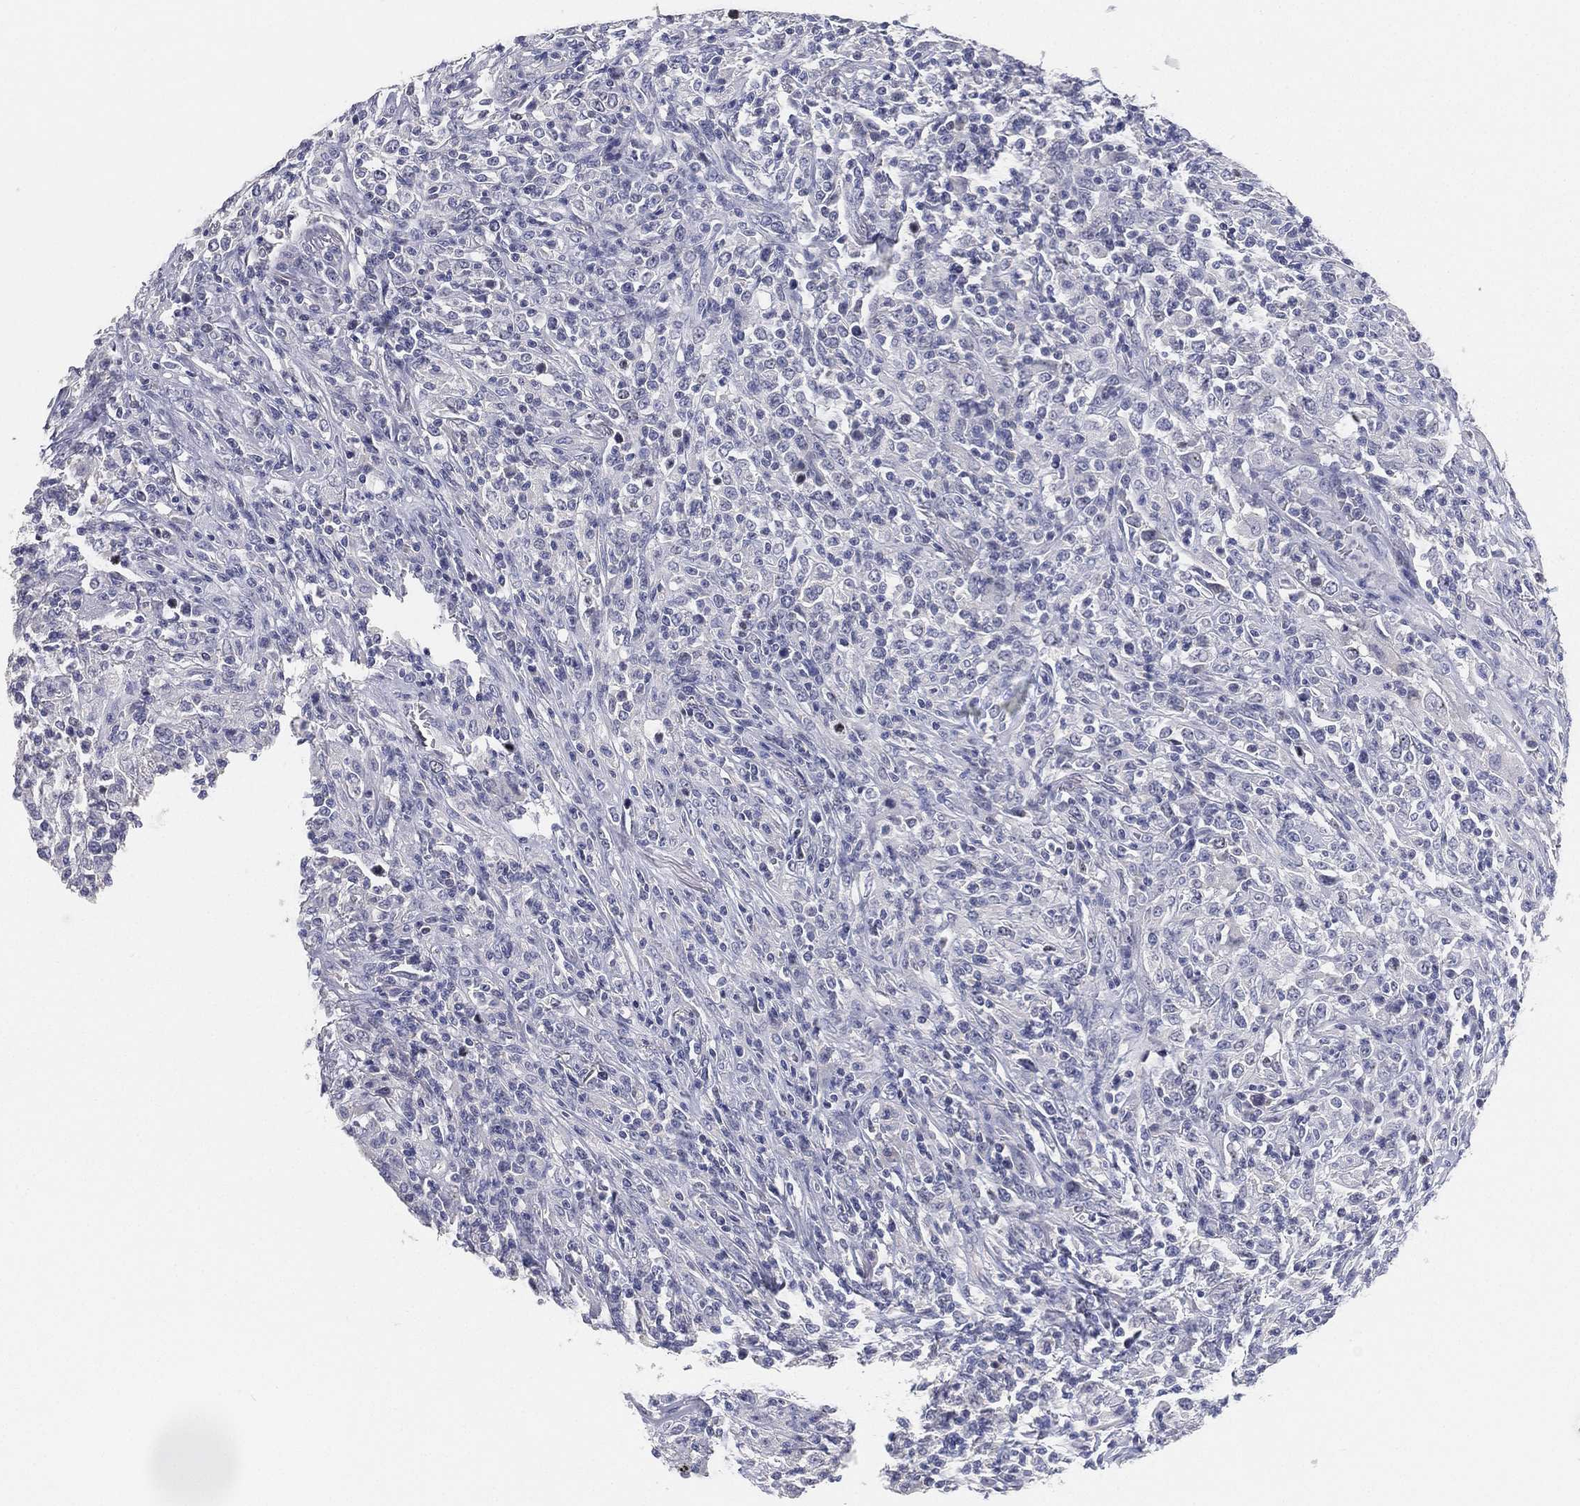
{"staining": {"intensity": "negative", "quantity": "none", "location": "none"}, "tissue": "lymphoma", "cell_type": "Tumor cells", "image_type": "cancer", "snomed": [{"axis": "morphology", "description": "Malignant lymphoma, non-Hodgkin's type, High grade"}, {"axis": "topography", "description": "Lung"}], "caption": "Immunohistochemistry micrograph of lymphoma stained for a protein (brown), which exhibits no staining in tumor cells.", "gene": "FAM187B", "patient": {"sex": "male", "age": 79}}